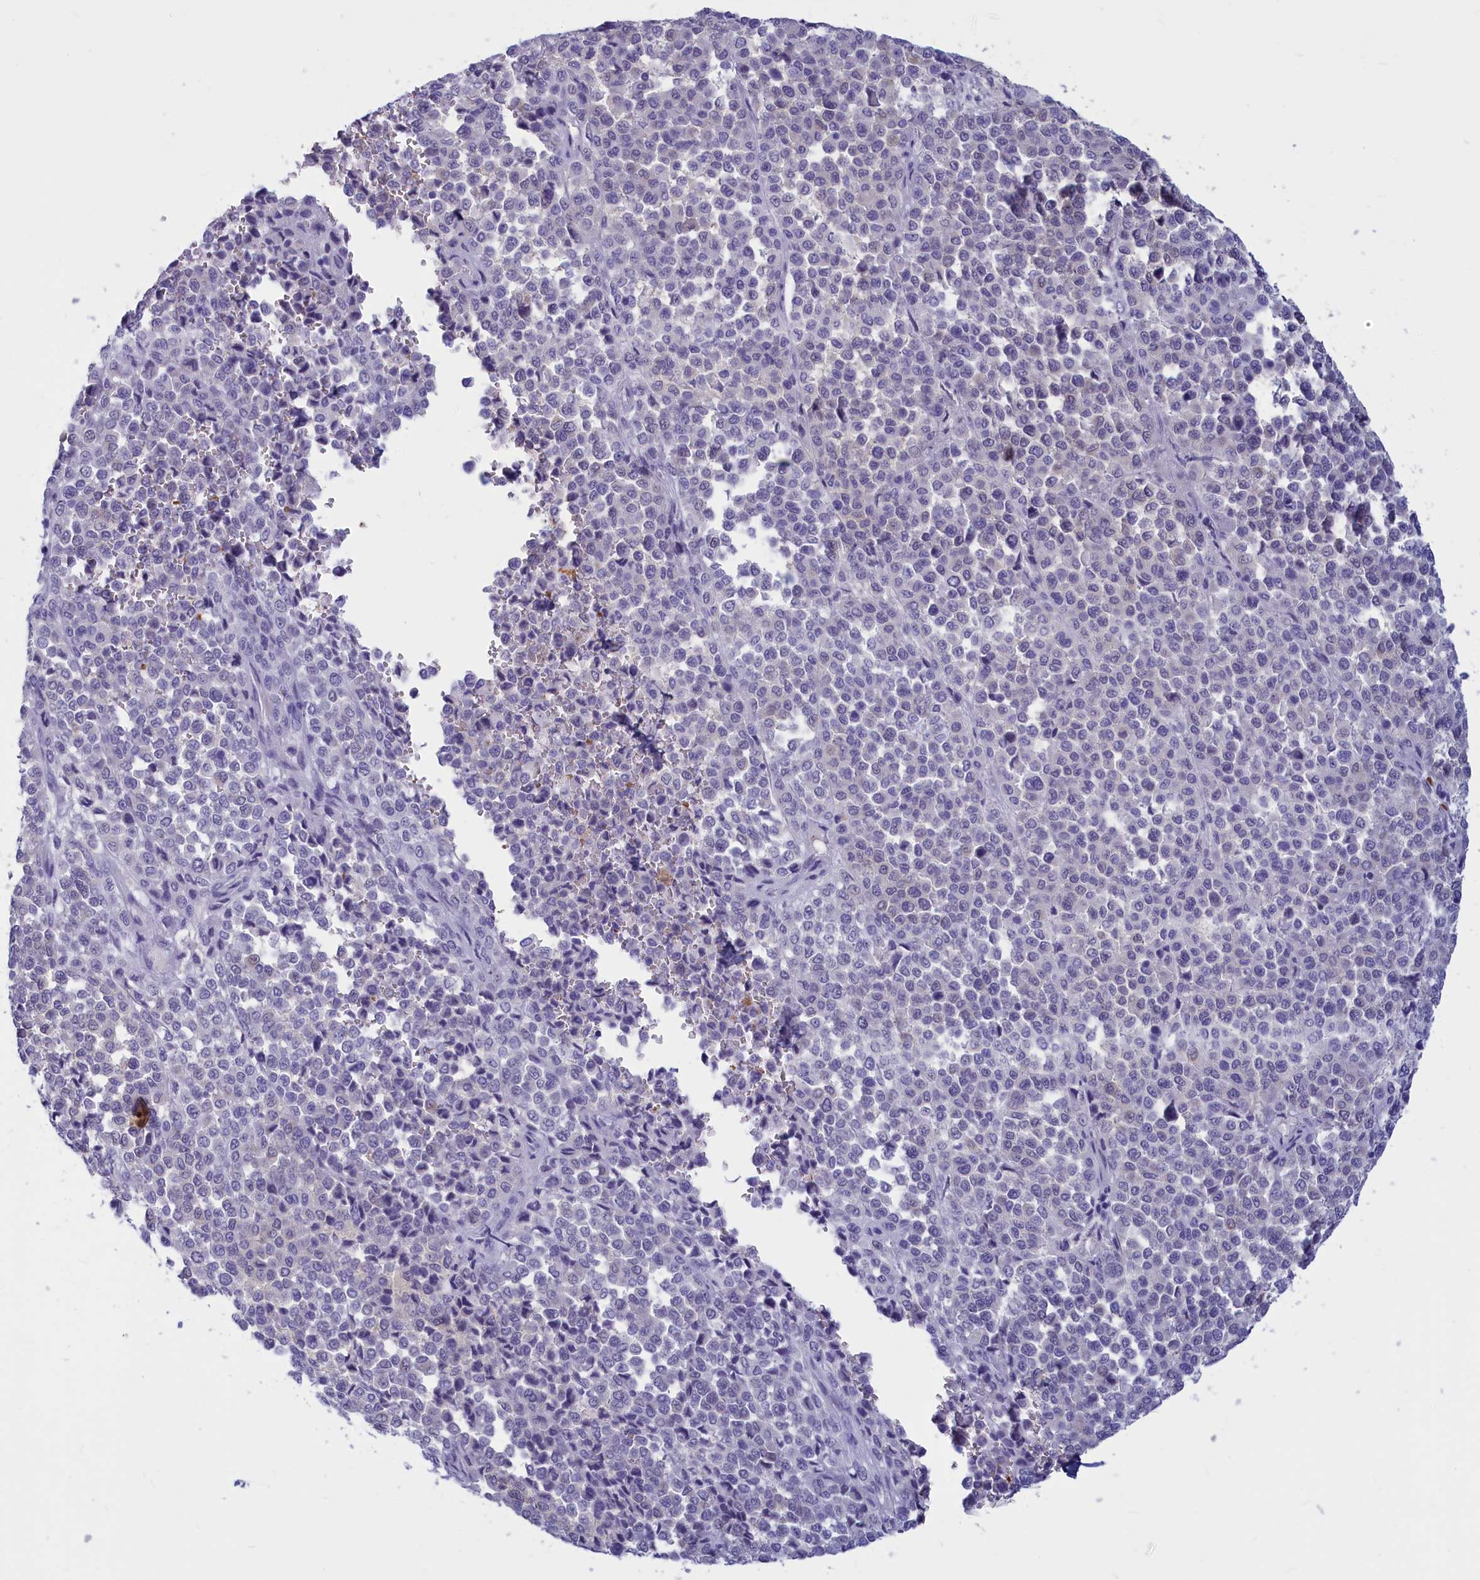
{"staining": {"intensity": "negative", "quantity": "none", "location": "none"}, "tissue": "melanoma", "cell_type": "Tumor cells", "image_type": "cancer", "snomed": [{"axis": "morphology", "description": "Malignant melanoma, Metastatic site"}, {"axis": "topography", "description": "Pancreas"}], "caption": "Immunohistochemical staining of human malignant melanoma (metastatic site) shows no significant expression in tumor cells.", "gene": "GAPDHS", "patient": {"sex": "female", "age": 30}}